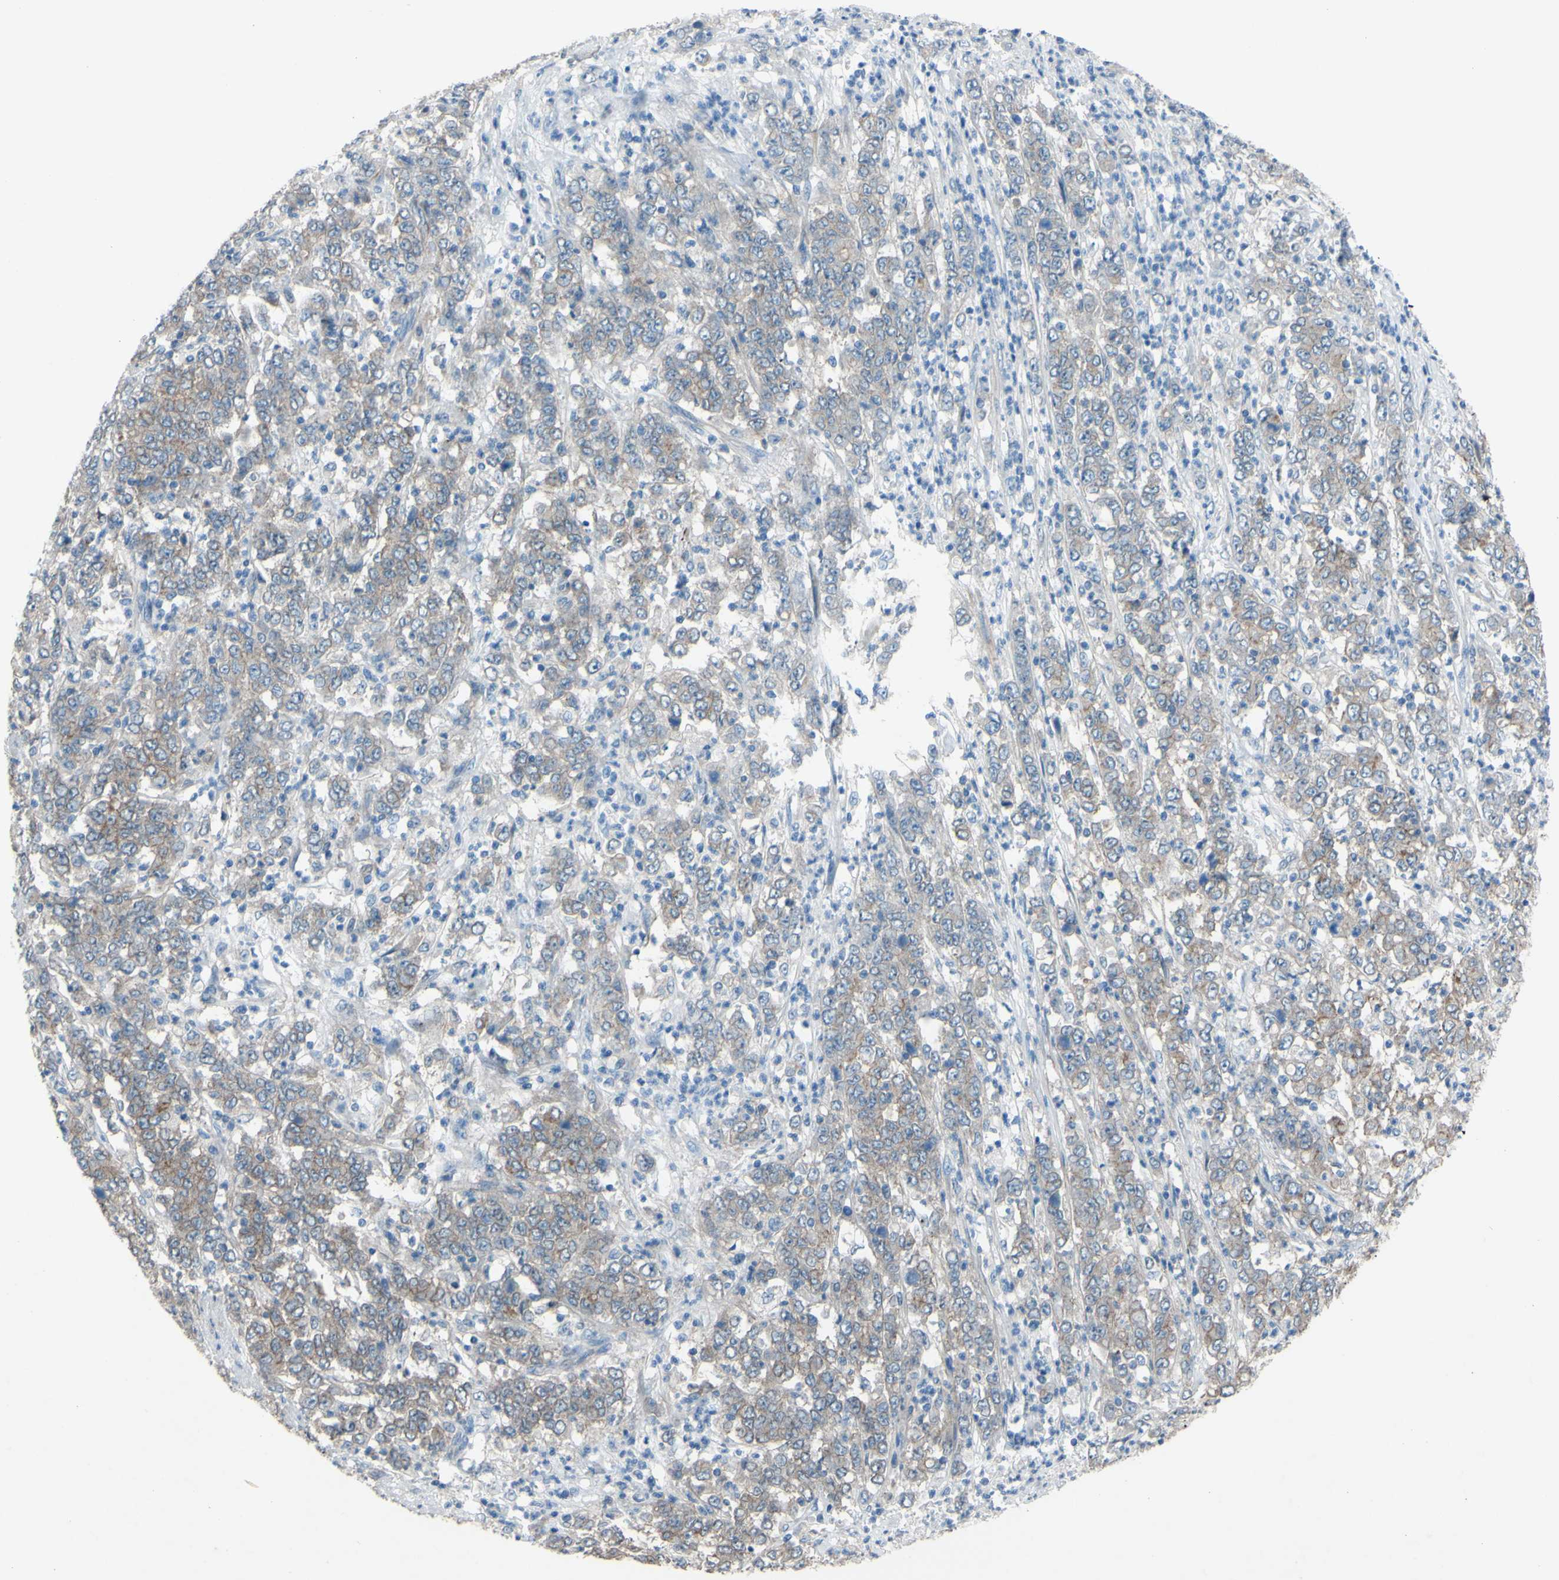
{"staining": {"intensity": "weak", "quantity": "<25%", "location": "cytoplasmic/membranous"}, "tissue": "stomach cancer", "cell_type": "Tumor cells", "image_type": "cancer", "snomed": [{"axis": "morphology", "description": "Adenocarcinoma, NOS"}, {"axis": "topography", "description": "Stomach, lower"}], "caption": "Tumor cells are negative for protein expression in human stomach cancer.", "gene": "CDCP1", "patient": {"sex": "female", "age": 71}}